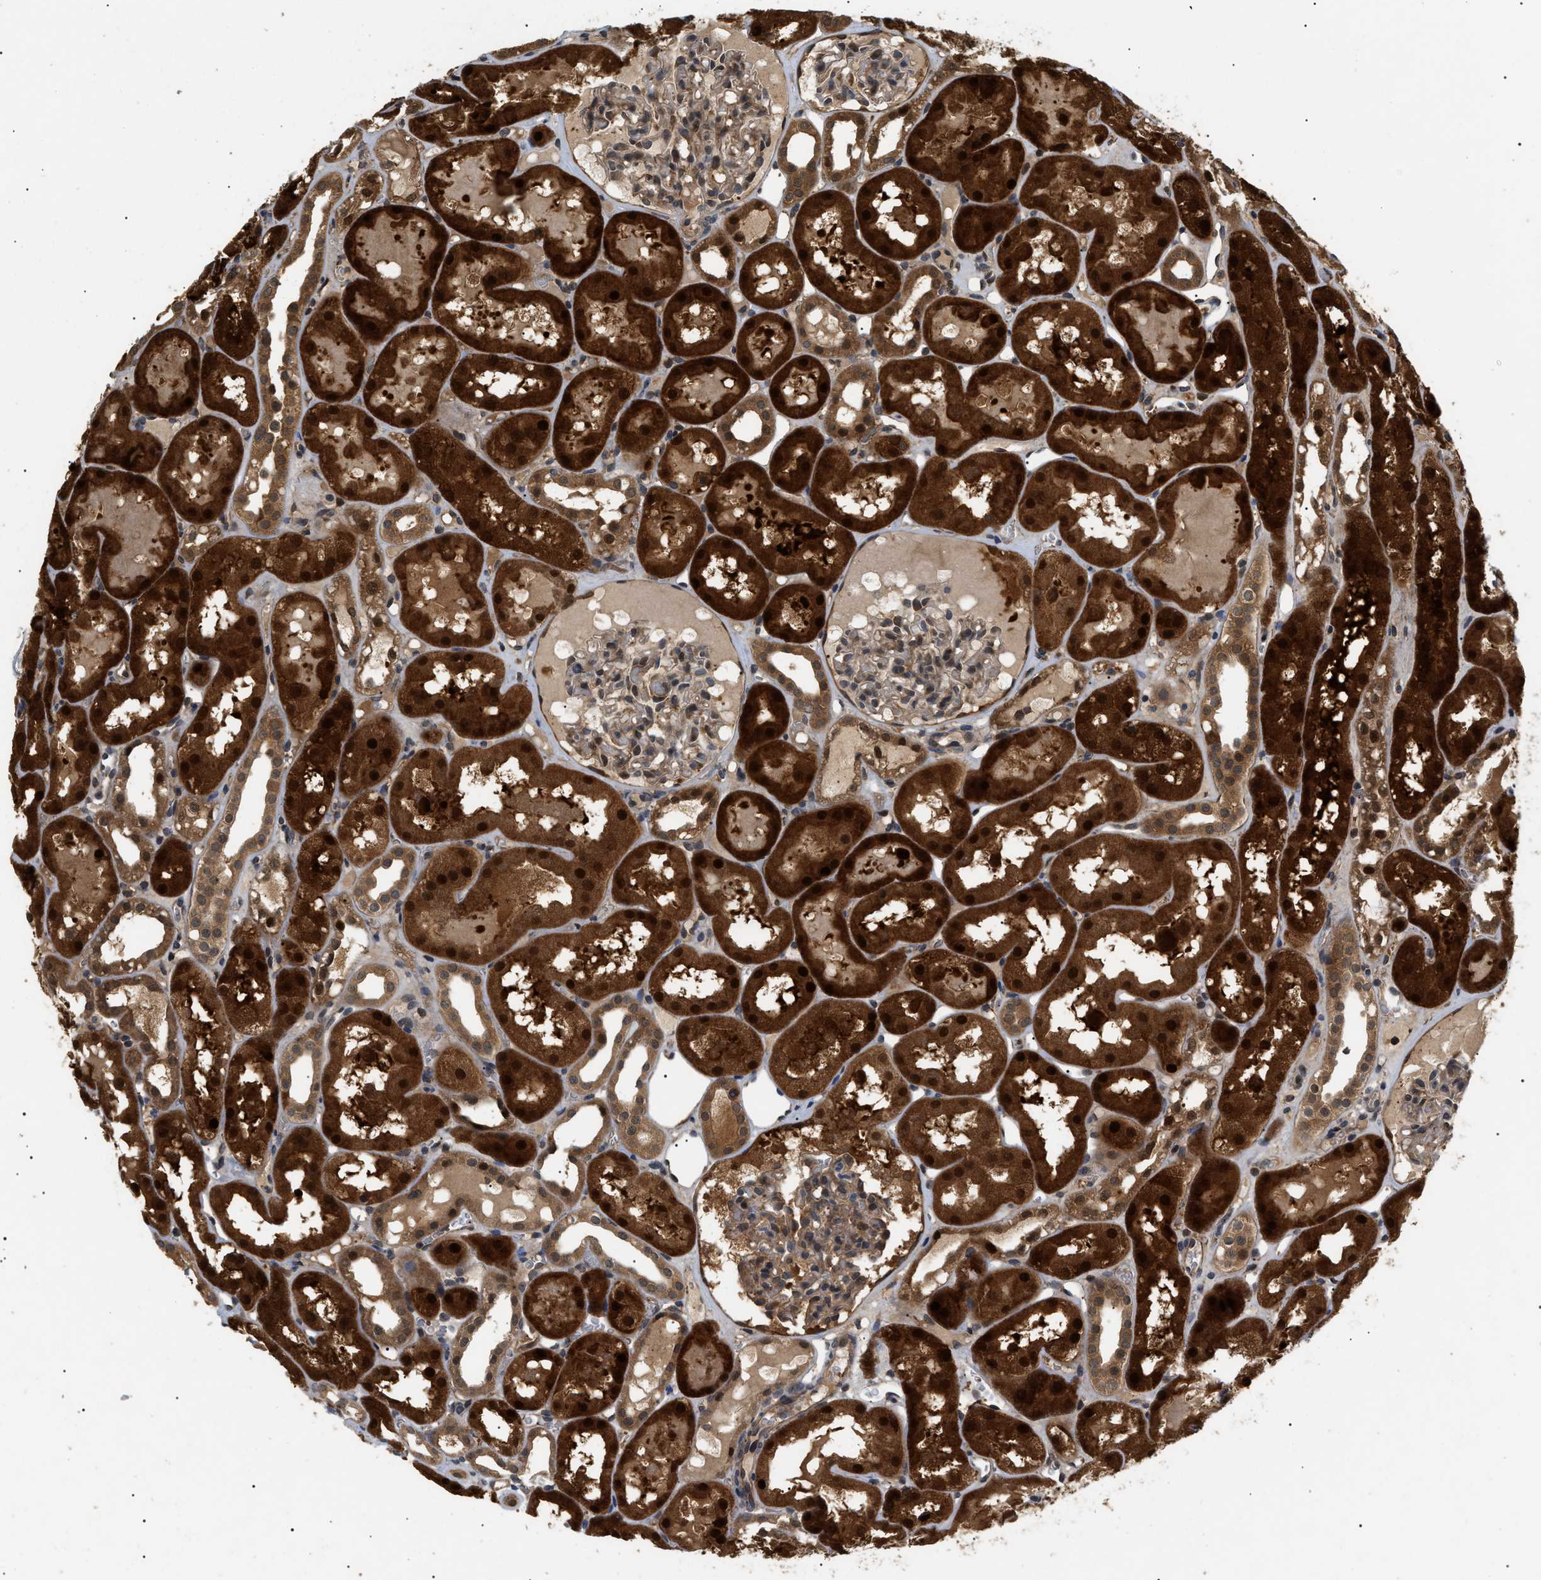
{"staining": {"intensity": "weak", "quantity": "25%-75%", "location": "cytoplasmic/membranous,nuclear"}, "tissue": "kidney", "cell_type": "Cells in glomeruli", "image_type": "normal", "snomed": [{"axis": "morphology", "description": "Normal tissue, NOS"}, {"axis": "topography", "description": "Kidney"}, {"axis": "topography", "description": "Urinary bladder"}], "caption": "Approximately 25%-75% of cells in glomeruli in normal human kidney reveal weak cytoplasmic/membranous,nuclear protein expression as visualized by brown immunohistochemical staining.", "gene": "ASTL", "patient": {"sex": "male", "age": 16}}